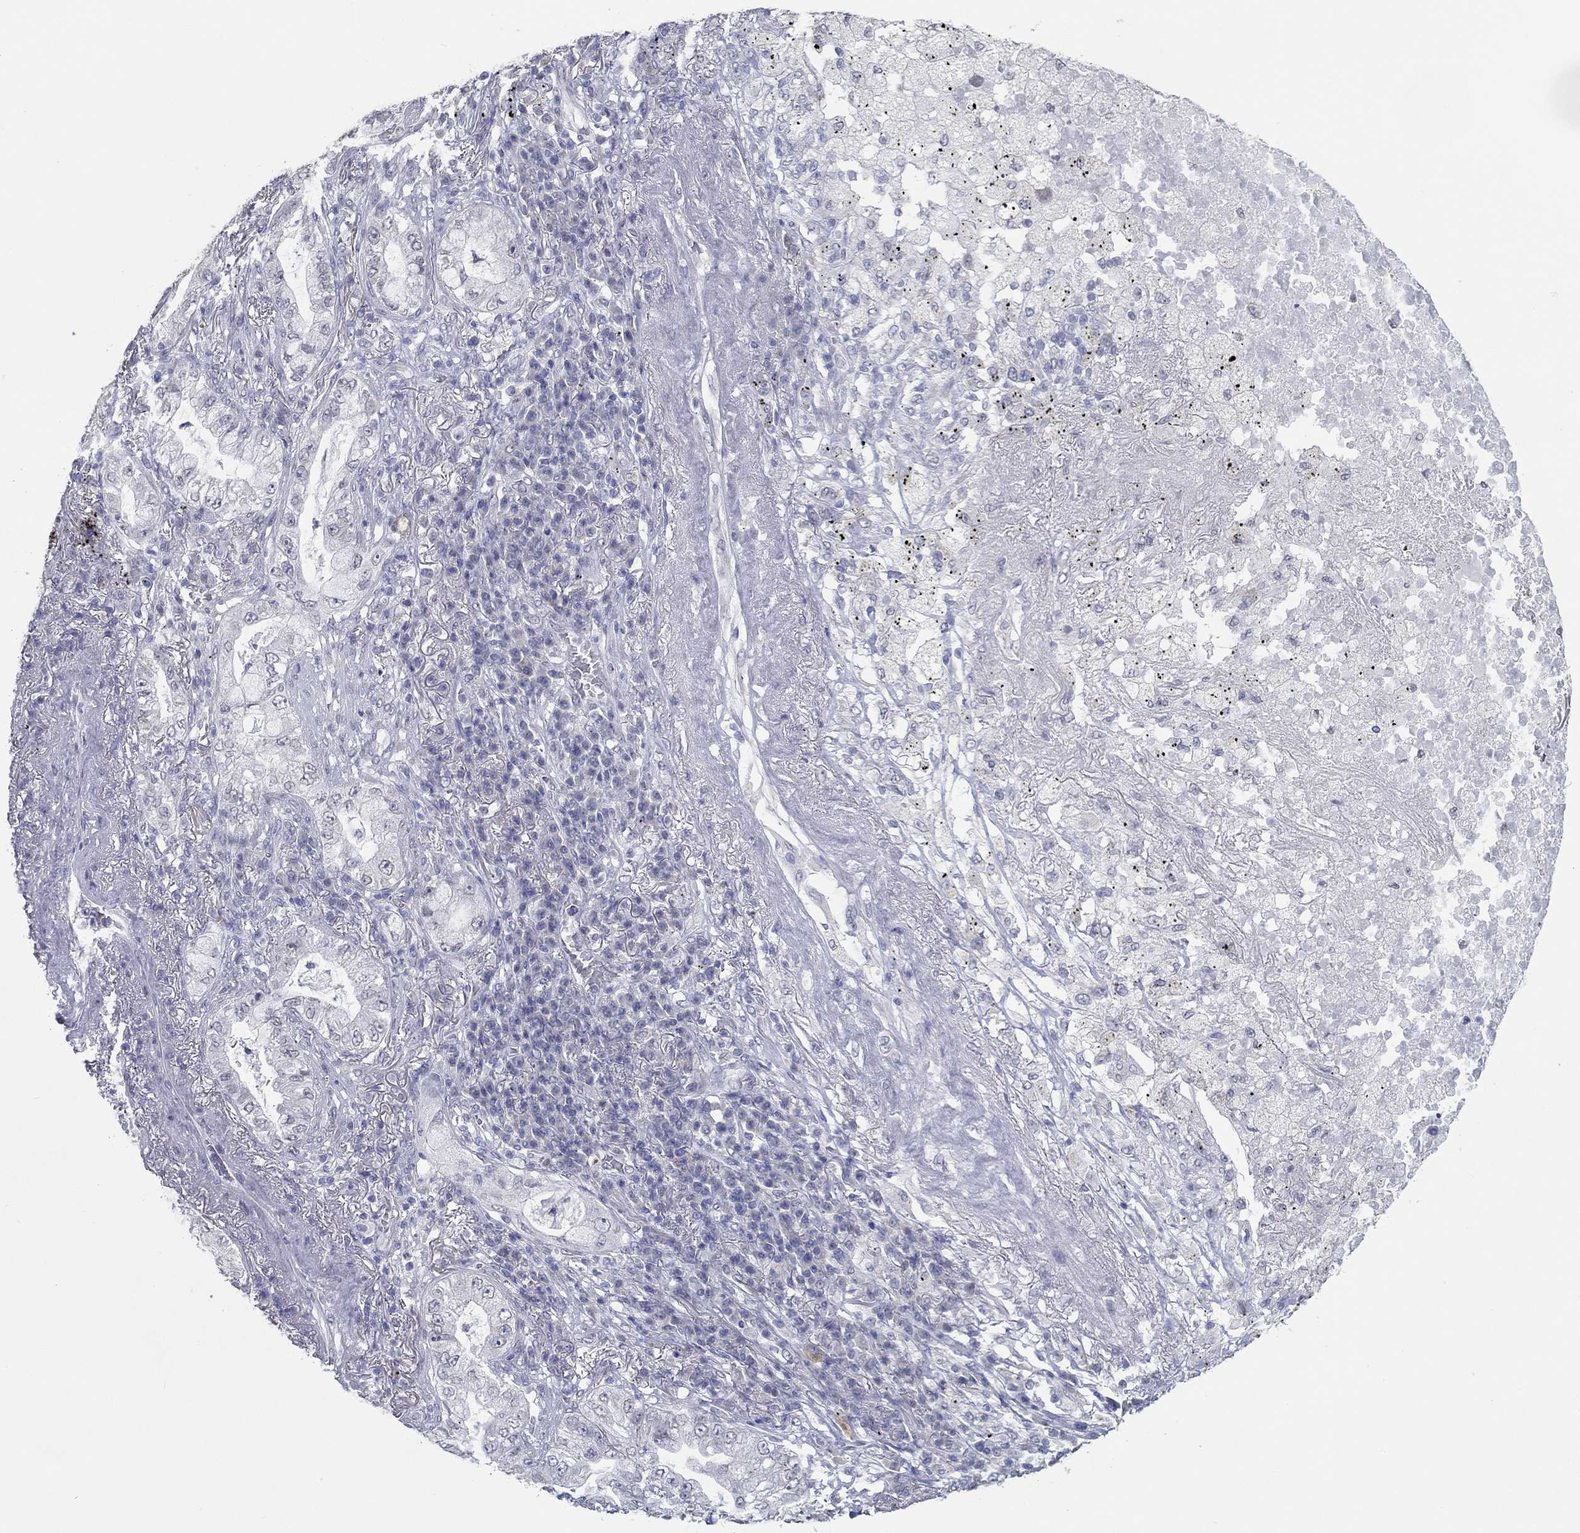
{"staining": {"intensity": "negative", "quantity": "none", "location": "none"}, "tissue": "lung cancer", "cell_type": "Tumor cells", "image_type": "cancer", "snomed": [{"axis": "morphology", "description": "Adenocarcinoma, NOS"}, {"axis": "topography", "description": "Lung"}], "caption": "High magnification brightfield microscopy of lung cancer stained with DAB (brown) and counterstained with hematoxylin (blue): tumor cells show no significant staining.", "gene": "NUP155", "patient": {"sex": "female", "age": 73}}